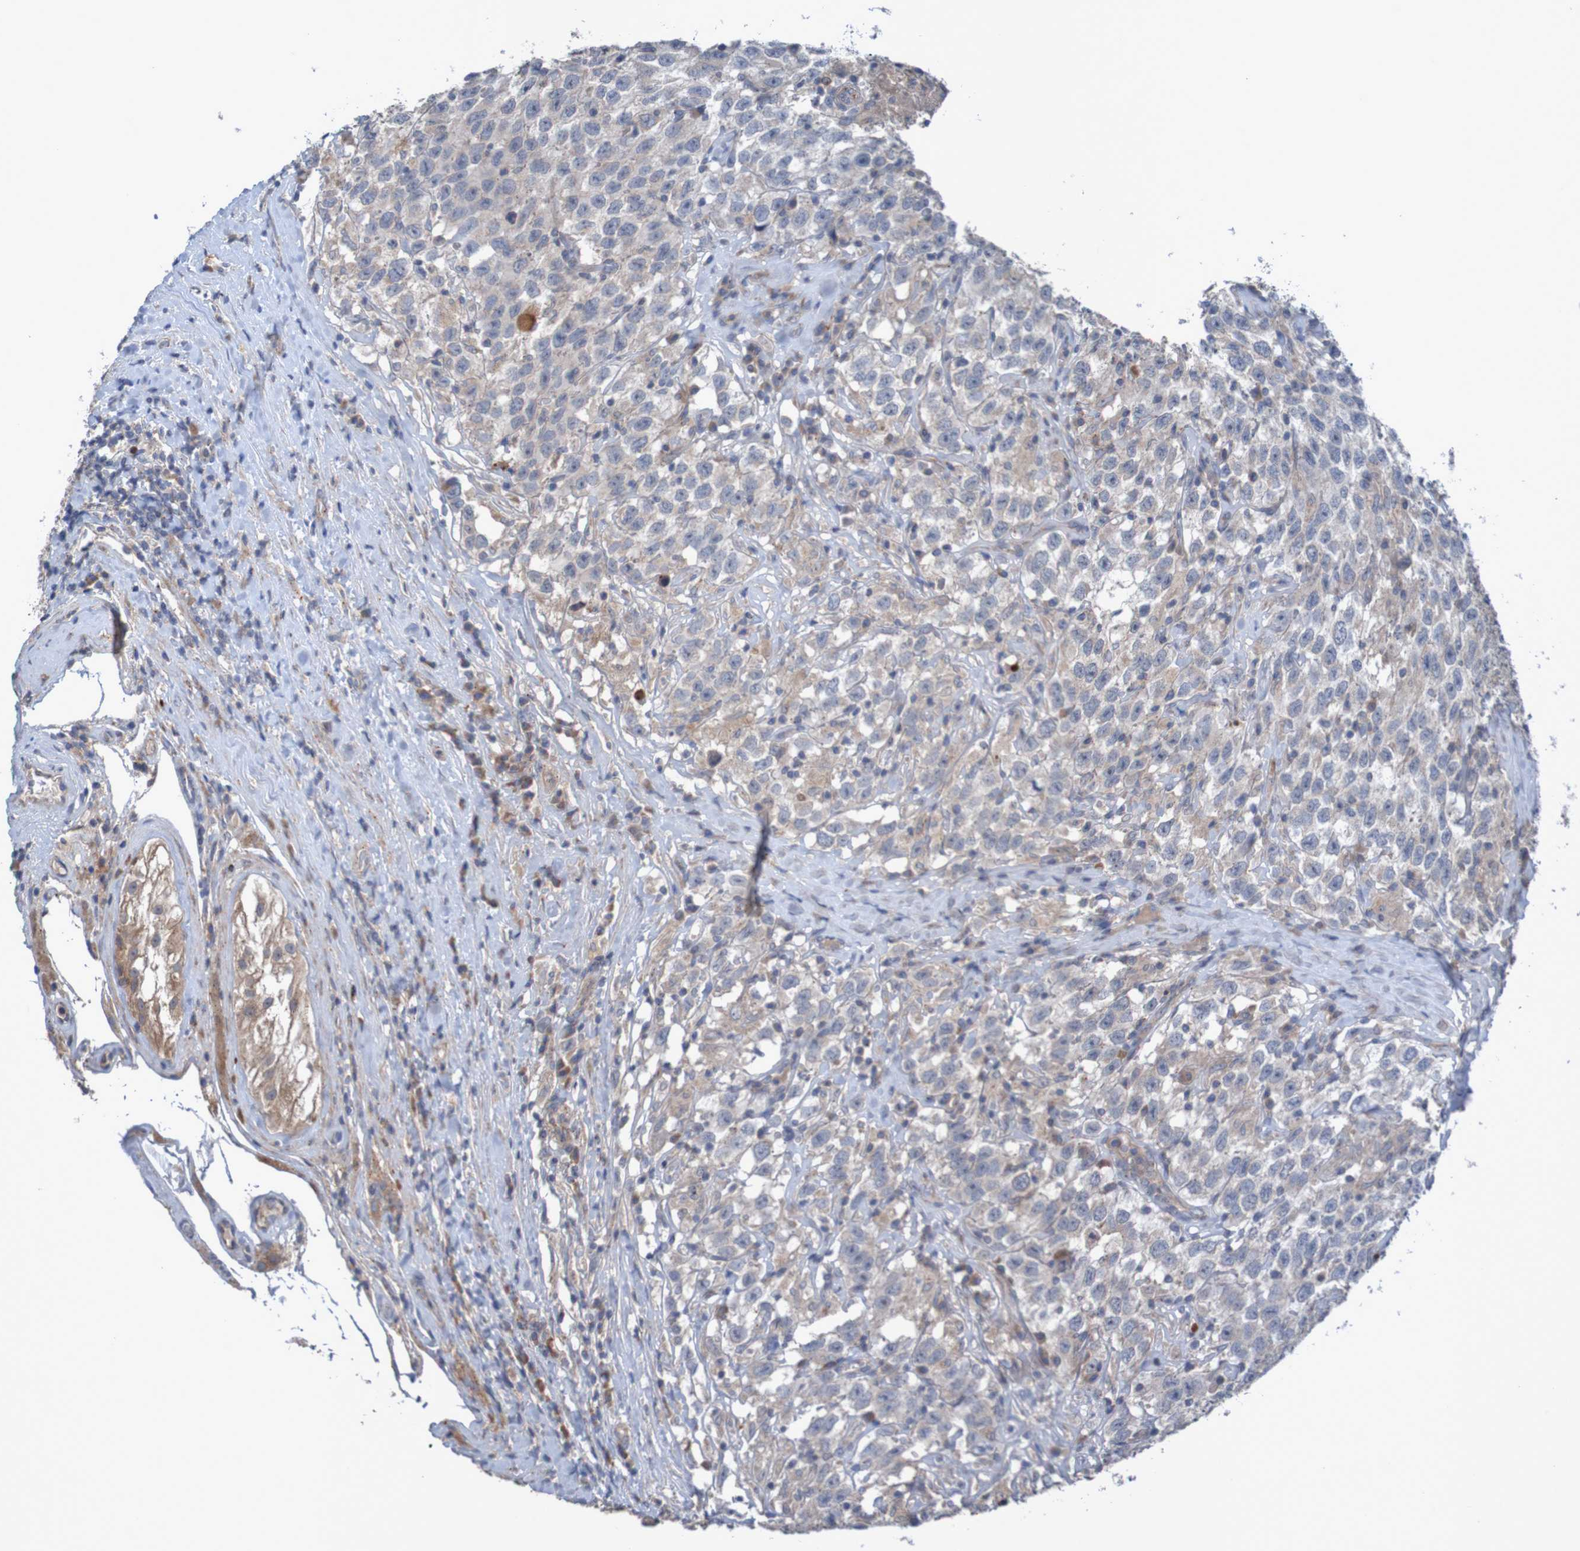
{"staining": {"intensity": "negative", "quantity": "none", "location": "none"}, "tissue": "testis cancer", "cell_type": "Tumor cells", "image_type": "cancer", "snomed": [{"axis": "morphology", "description": "Seminoma, NOS"}, {"axis": "topography", "description": "Testis"}], "caption": "DAB (3,3'-diaminobenzidine) immunohistochemical staining of human testis cancer displays no significant positivity in tumor cells. (DAB (3,3'-diaminobenzidine) IHC visualized using brightfield microscopy, high magnification).", "gene": "ANGPT4", "patient": {"sex": "male", "age": 41}}